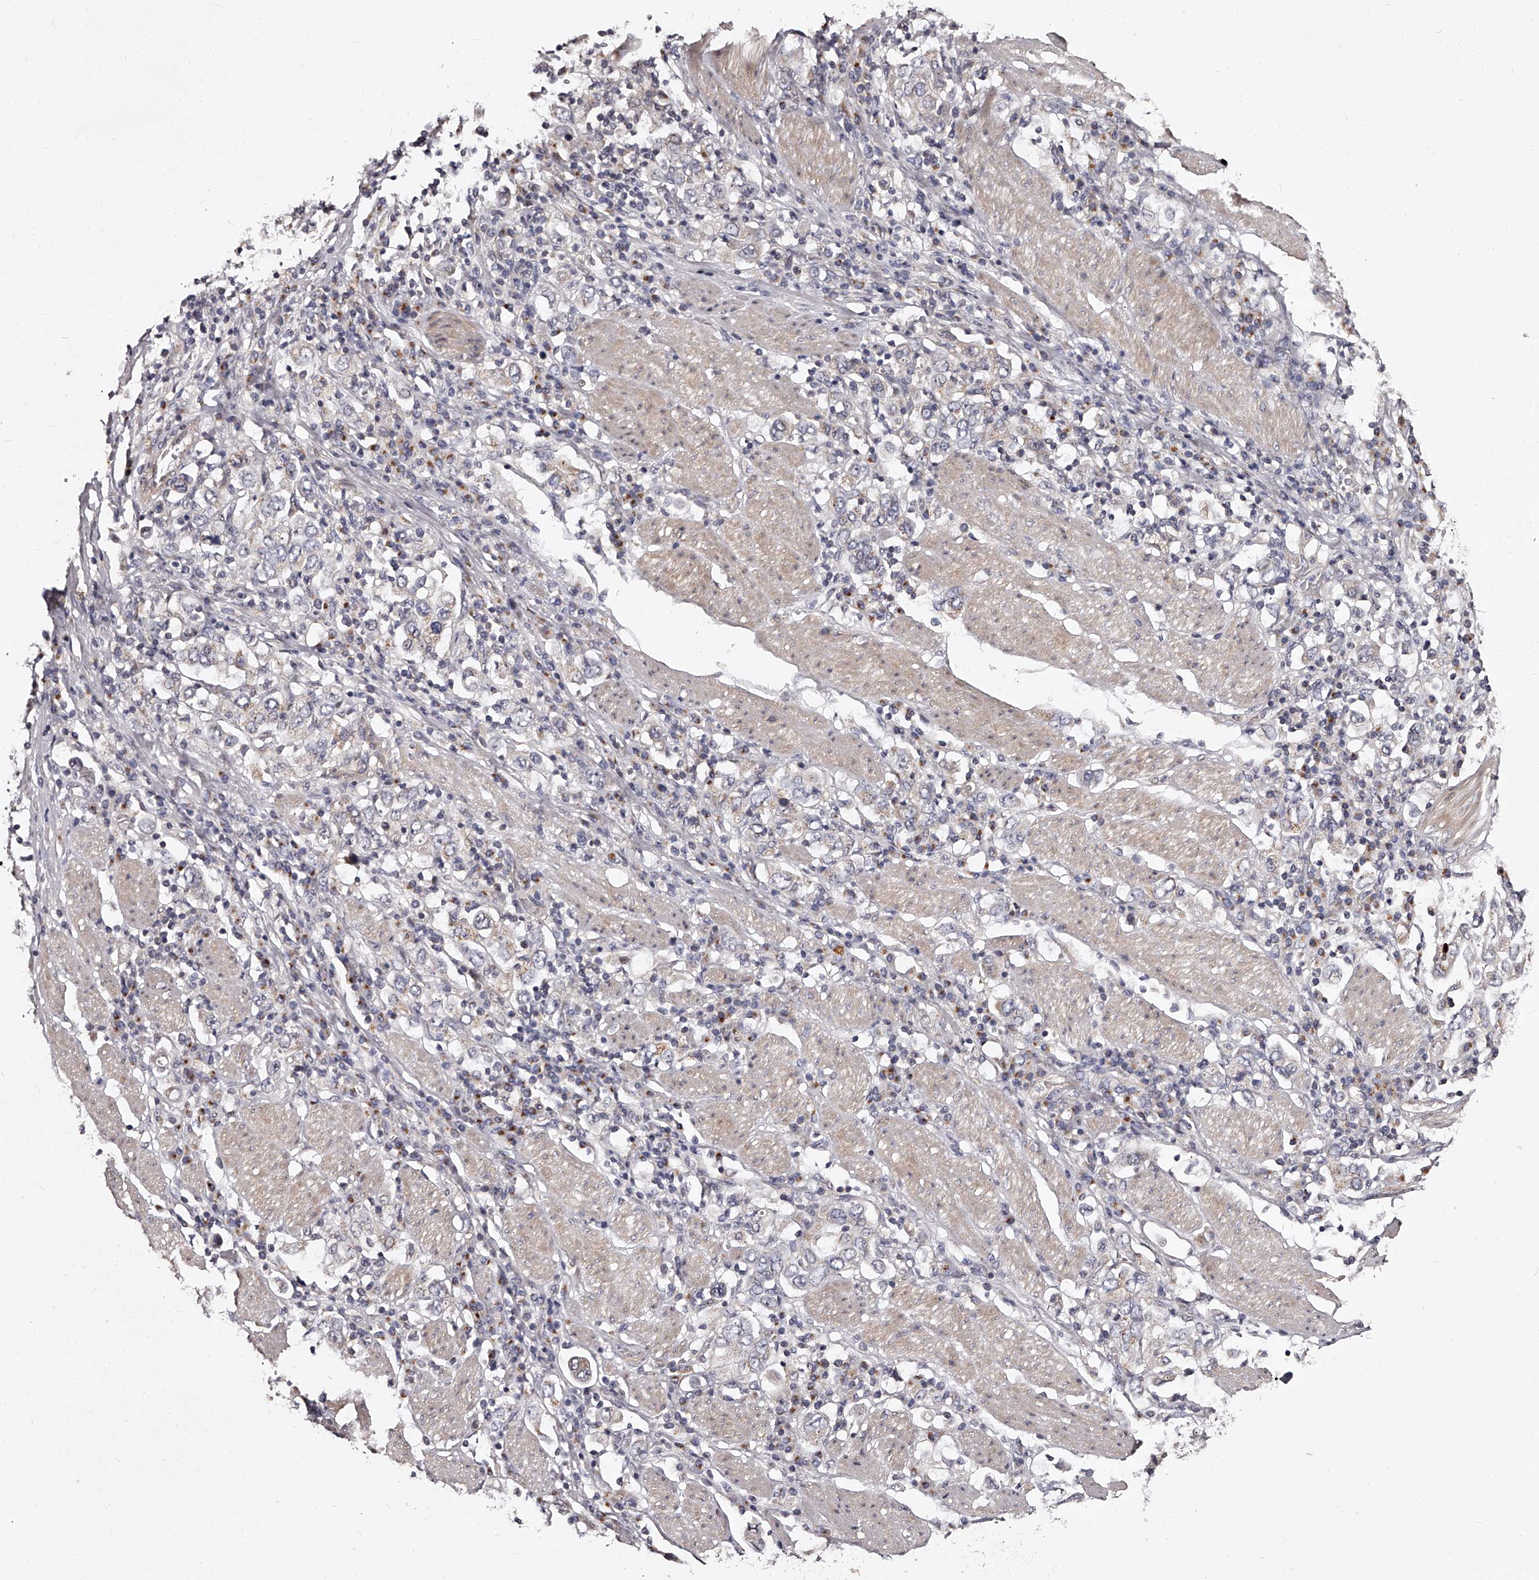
{"staining": {"intensity": "negative", "quantity": "none", "location": "none"}, "tissue": "stomach cancer", "cell_type": "Tumor cells", "image_type": "cancer", "snomed": [{"axis": "morphology", "description": "Adenocarcinoma, NOS"}, {"axis": "topography", "description": "Stomach, upper"}], "caption": "A high-resolution photomicrograph shows IHC staining of stomach cancer (adenocarcinoma), which displays no significant staining in tumor cells. The staining was performed using DAB (3,3'-diaminobenzidine) to visualize the protein expression in brown, while the nuclei were stained in blue with hematoxylin (Magnification: 20x).", "gene": "RSC1A1", "patient": {"sex": "male", "age": 62}}